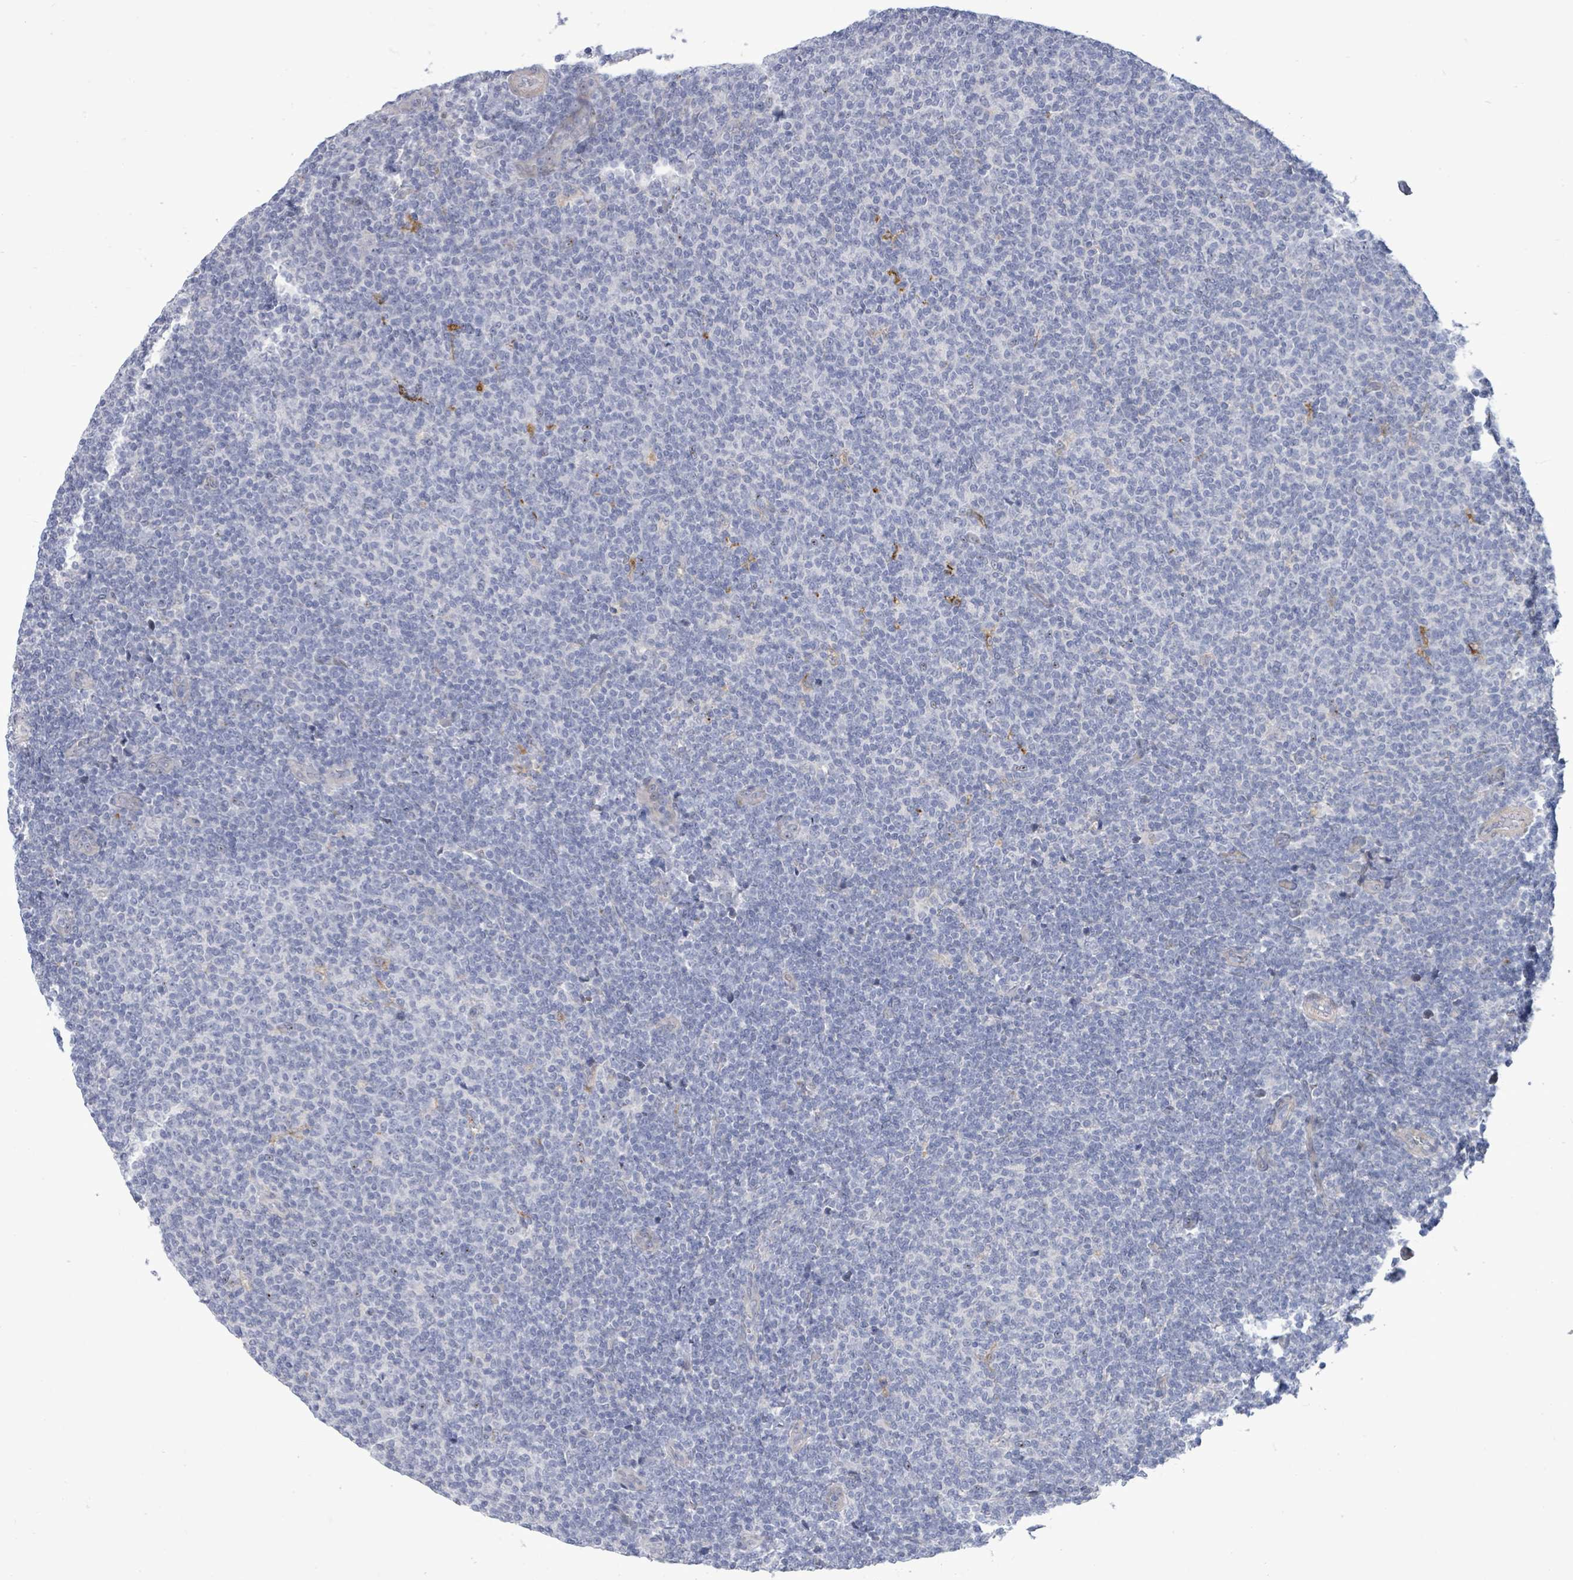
{"staining": {"intensity": "negative", "quantity": "none", "location": "none"}, "tissue": "lymphoma", "cell_type": "Tumor cells", "image_type": "cancer", "snomed": [{"axis": "morphology", "description": "Malignant lymphoma, non-Hodgkin's type, Low grade"}, {"axis": "topography", "description": "Lymph node"}], "caption": "Immunohistochemistry of lymphoma exhibits no staining in tumor cells. (Immunohistochemistry (ihc), brightfield microscopy, high magnification).", "gene": "CT45A5", "patient": {"sex": "male", "age": 66}}